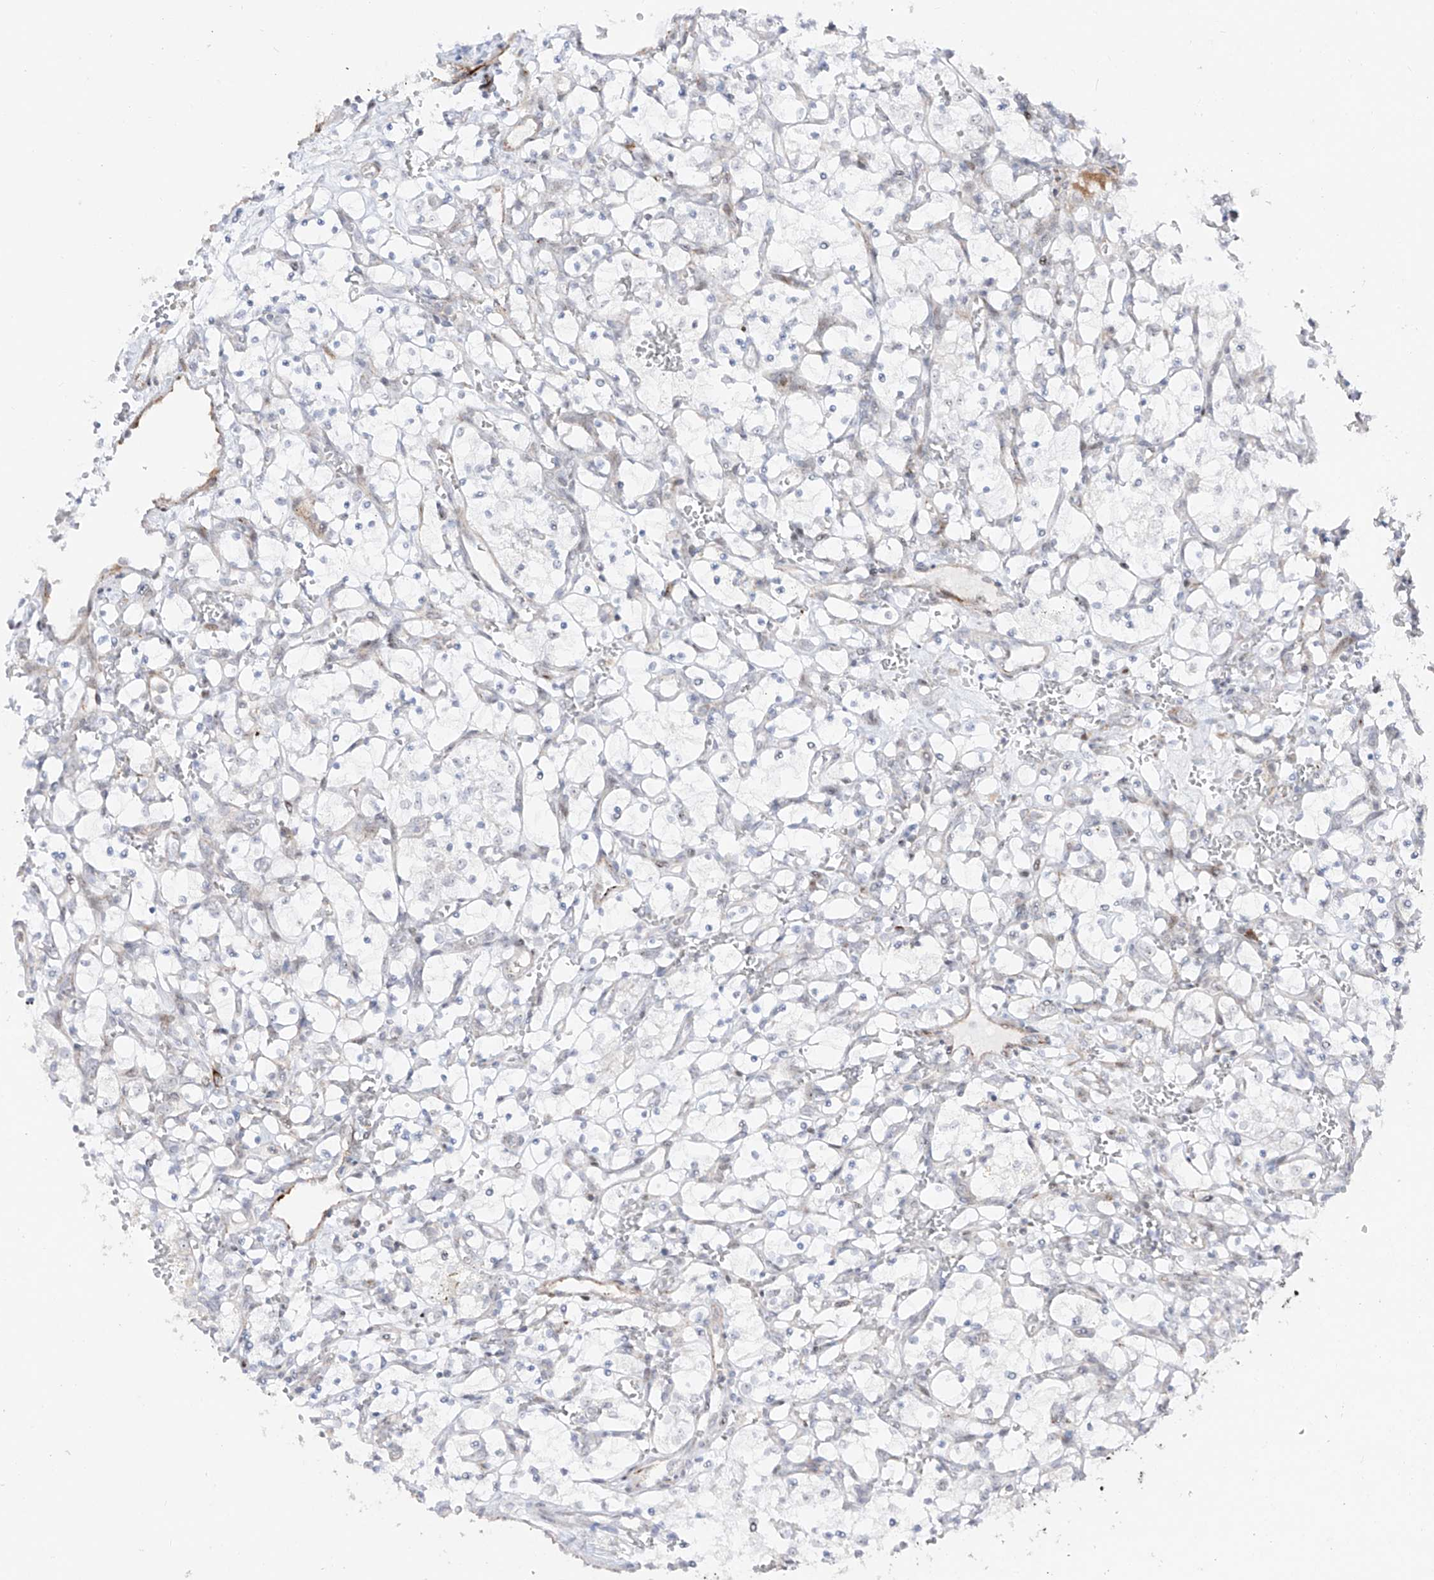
{"staining": {"intensity": "negative", "quantity": "none", "location": "none"}, "tissue": "renal cancer", "cell_type": "Tumor cells", "image_type": "cancer", "snomed": [{"axis": "morphology", "description": "Adenocarcinoma, NOS"}, {"axis": "topography", "description": "Kidney"}], "caption": "An immunohistochemistry histopathology image of adenocarcinoma (renal) is shown. There is no staining in tumor cells of adenocarcinoma (renal). The staining was performed using DAB (3,3'-diaminobenzidine) to visualize the protein expression in brown, while the nuclei were stained in blue with hematoxylin (Magnification: 20x).", "gene": "ZNF180", "patient": {"sex": "female", "age": 69}}